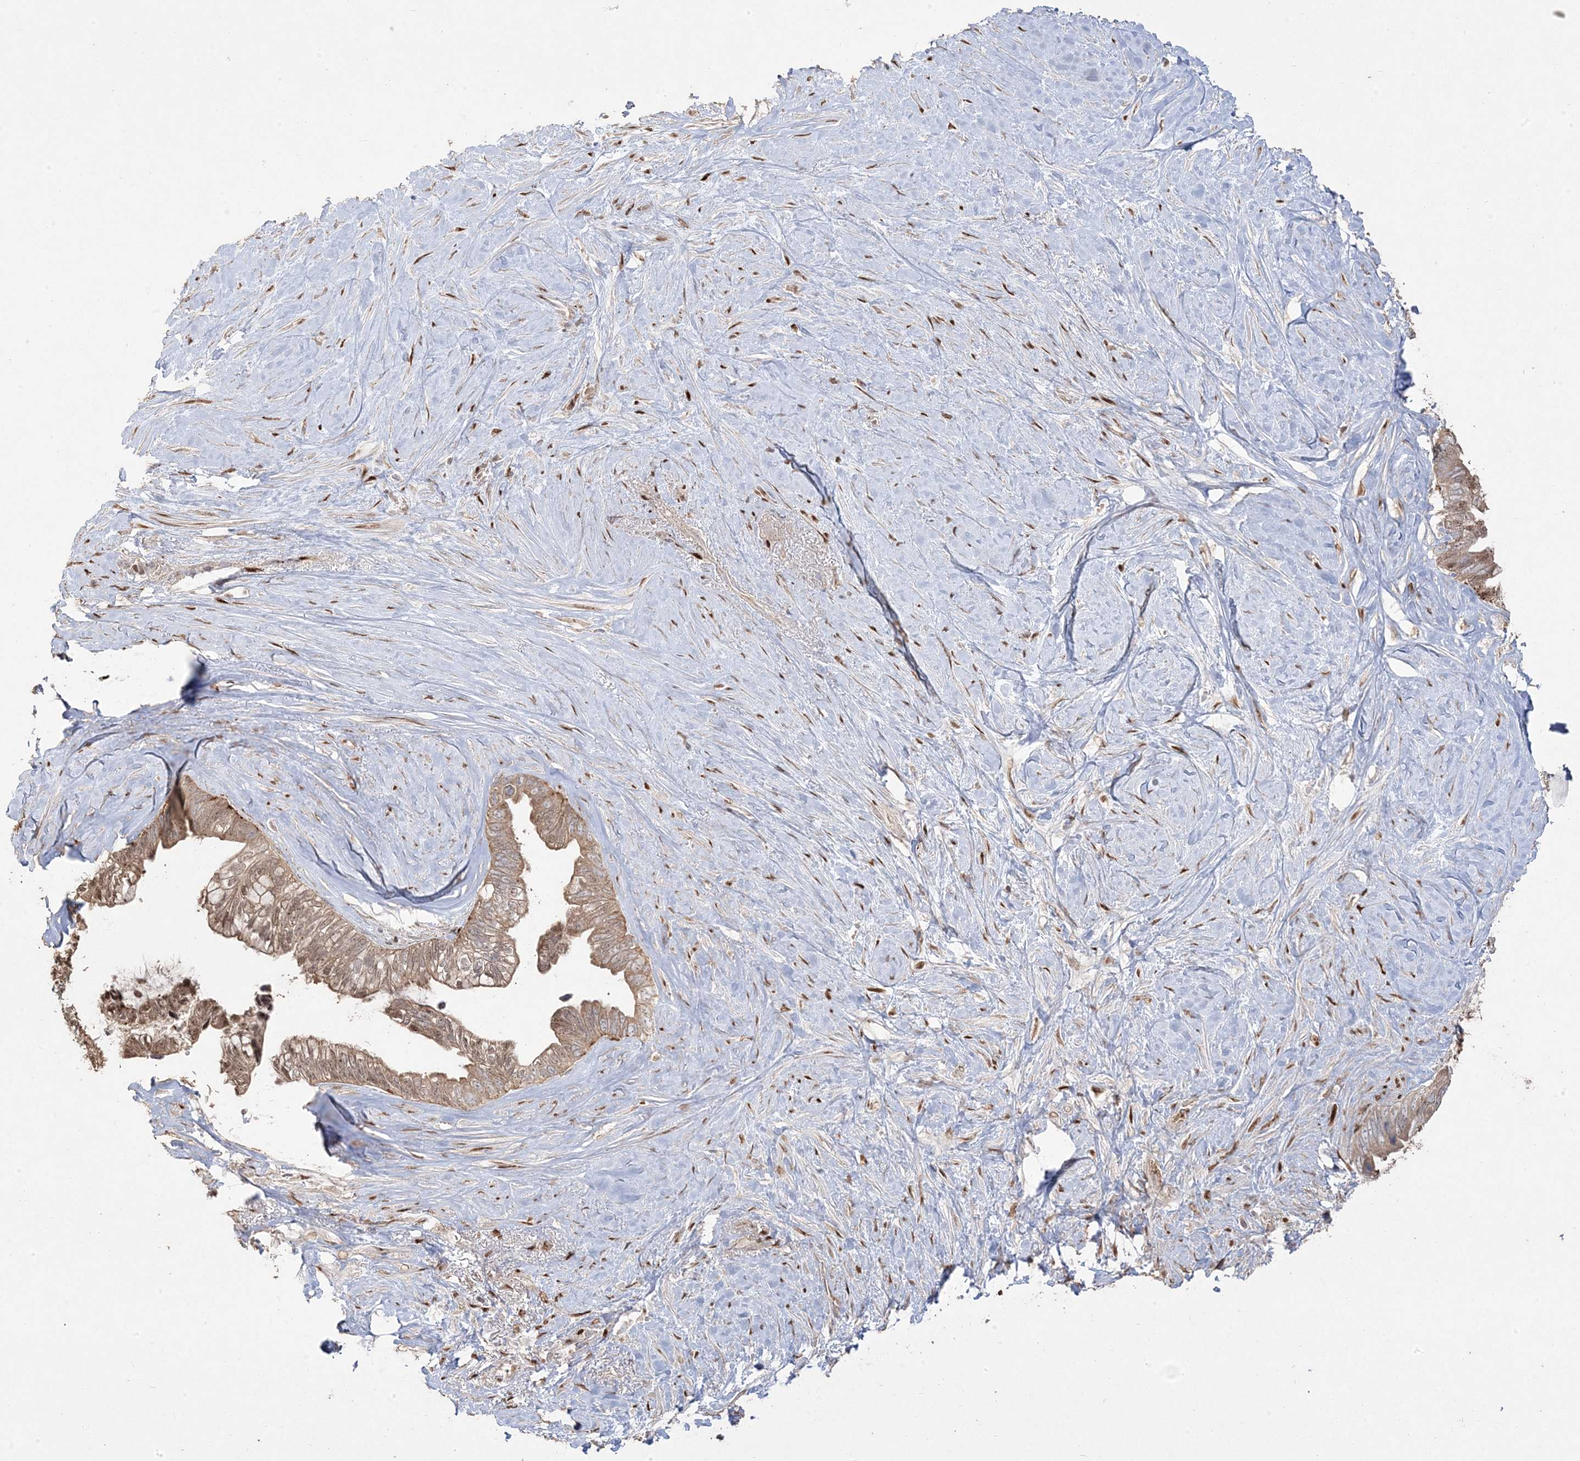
{"staining": {"intensity": "moderate", "quantity": ">75%", "location": "cytoplasmic/membranous,nuclear"}, "tissue": "pancreatic cancer", "cell_type": "Tumor cells", "image_type": "cancer", "snomed": [{"axis": "morphology", "description": "Adenocarcinoma, NOS"}, {"axis": "topography", "description": "Pancreas"}], "caption": "DAB (3,3'-diaminobenzidine) immunohistochemical staining of adenocarcinoma (pancreatic) exhibits moderate cytoplasmic/membranous and nuclear protein positivity in approximately >75% of tumor cells.", "gene": "PPOX", "patient": {"sex": "female", "age": 72}}